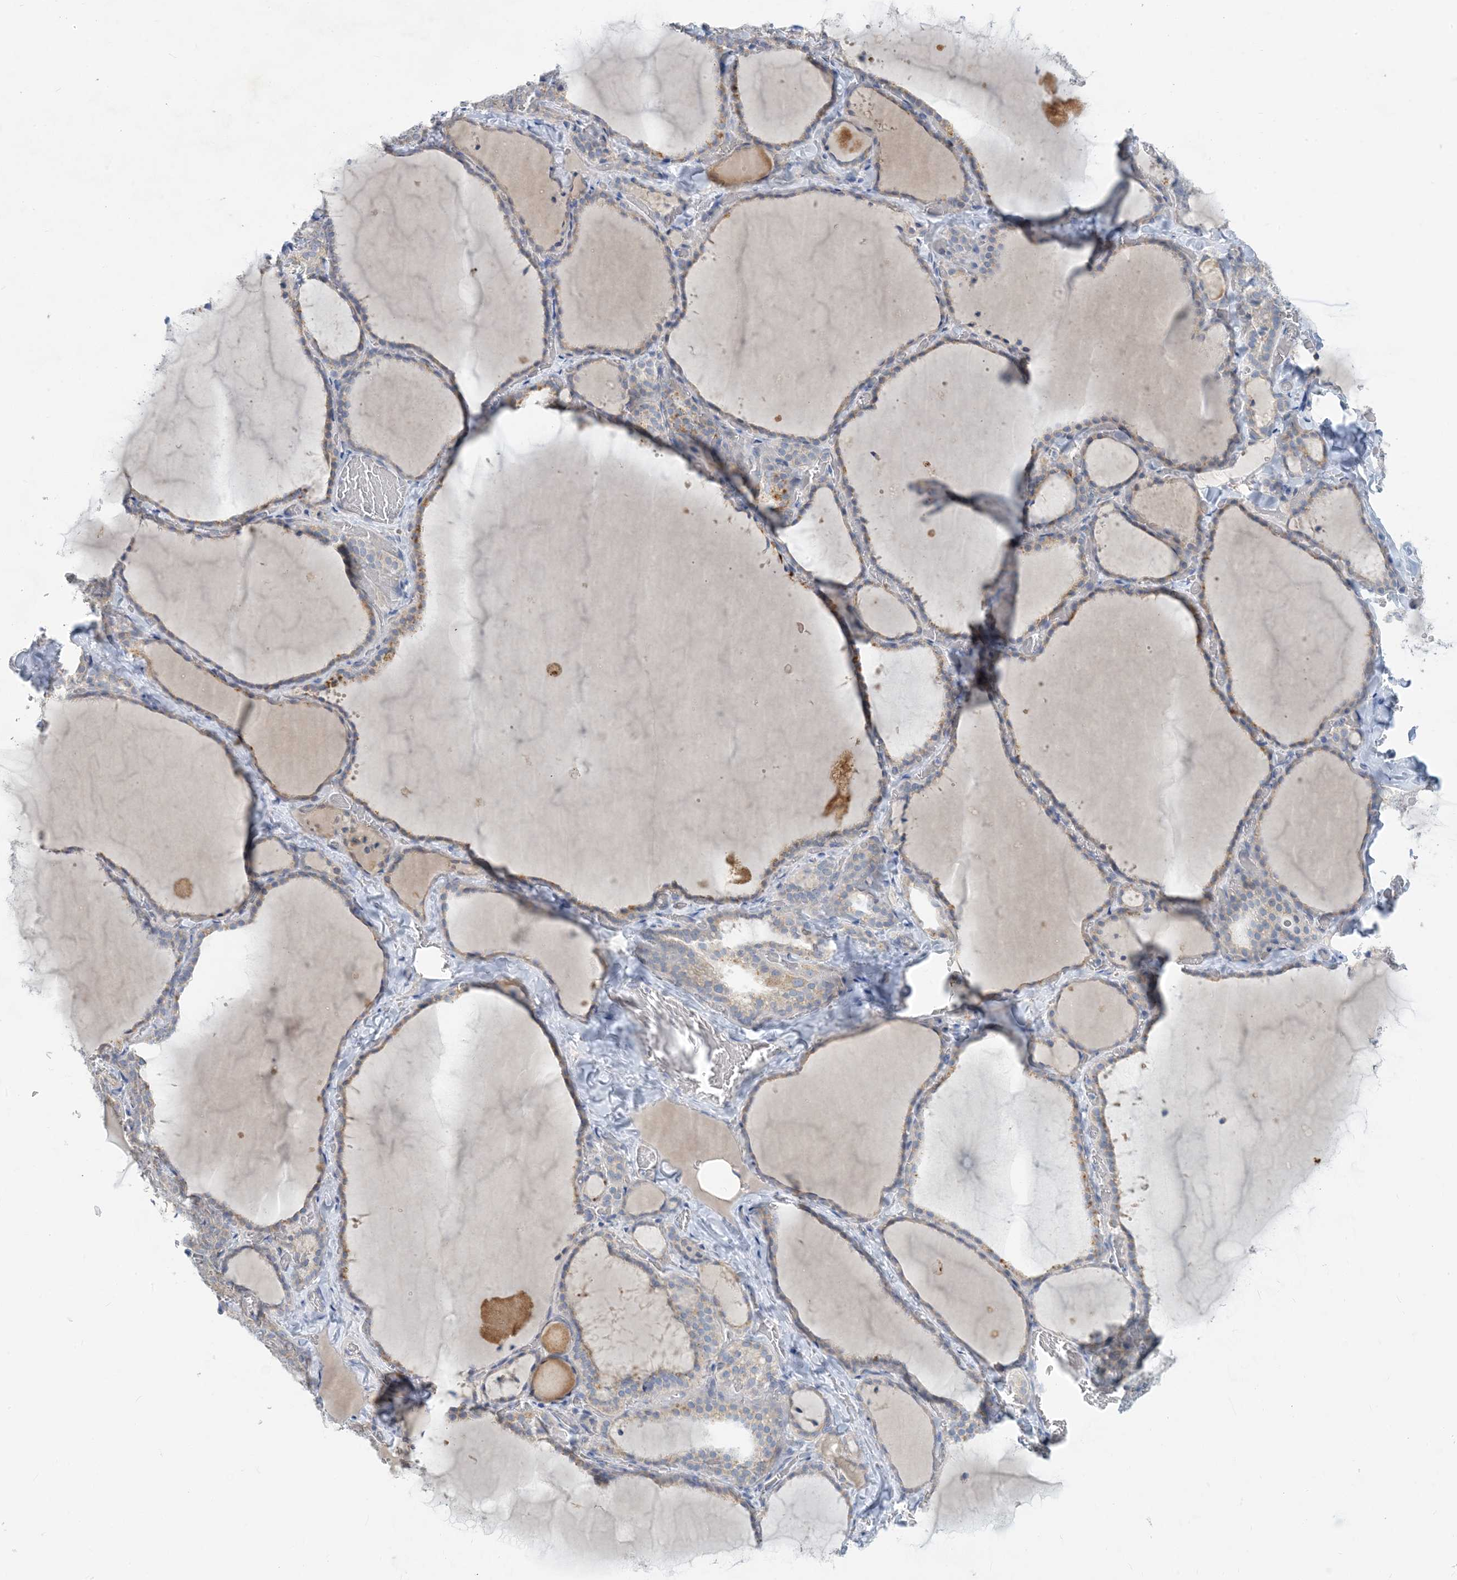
{"staining": {"intensity": "negative", "quantity": "none", "location": "none"}, "tissue": "thyroid gland", "cell_type": "Glandular cells", "image_type": "normal", "snomed": [{"axis": "morphology", "description": "Normal tissue, NOS"}, {"axis": "topography", "description": "Thyroid gland"}], "caption": "Thyroid gland stained for a protein using IHC shows no expression glandular cells.", "gene": "ZCCHC12", "patient": {"sex": "female", "age": 22}}